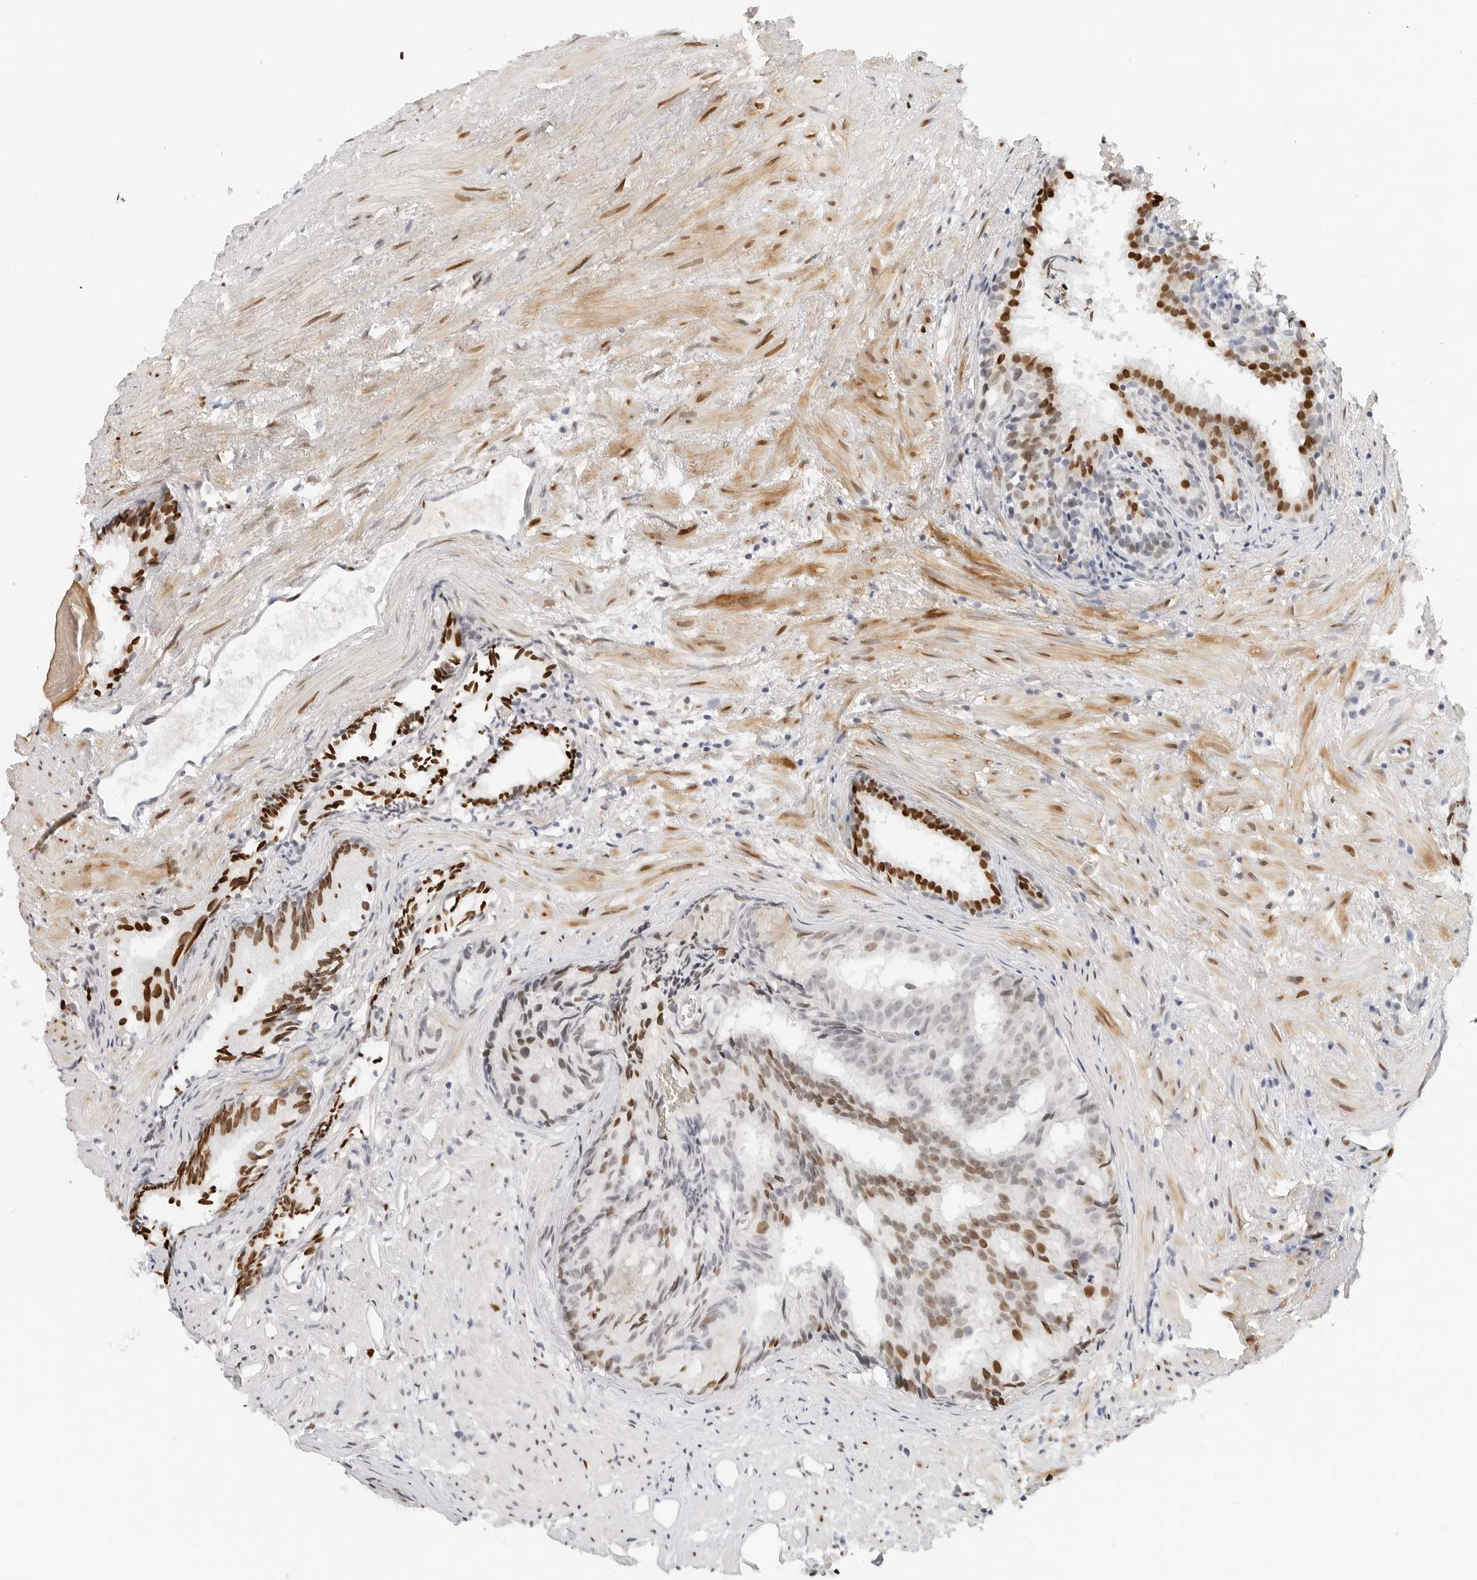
{"staining": {"intensity": "moderate", "quantity": "25%-75%", "location": "nuclear"}, "tissue": "prostate cancer", "cell_type": "Tumor cells", "image_type": "cancer", "snomed": [{"axis": "morphology", "description": "Adenocarcinoma, Low grade"}, {"axis": "topography", "description": "Prostate"}], "caption": "Prostate cancer (low-grade adenocarcinoma) was stained to show a protein in brown. There is medium levels of moderate nuclear expression in approximately 25%-75% of tumor cells. (IHC, brightfield microscopy, high magnification).", "gene": "SPIDR", "patient": {"sex": "male", "age": 88}}